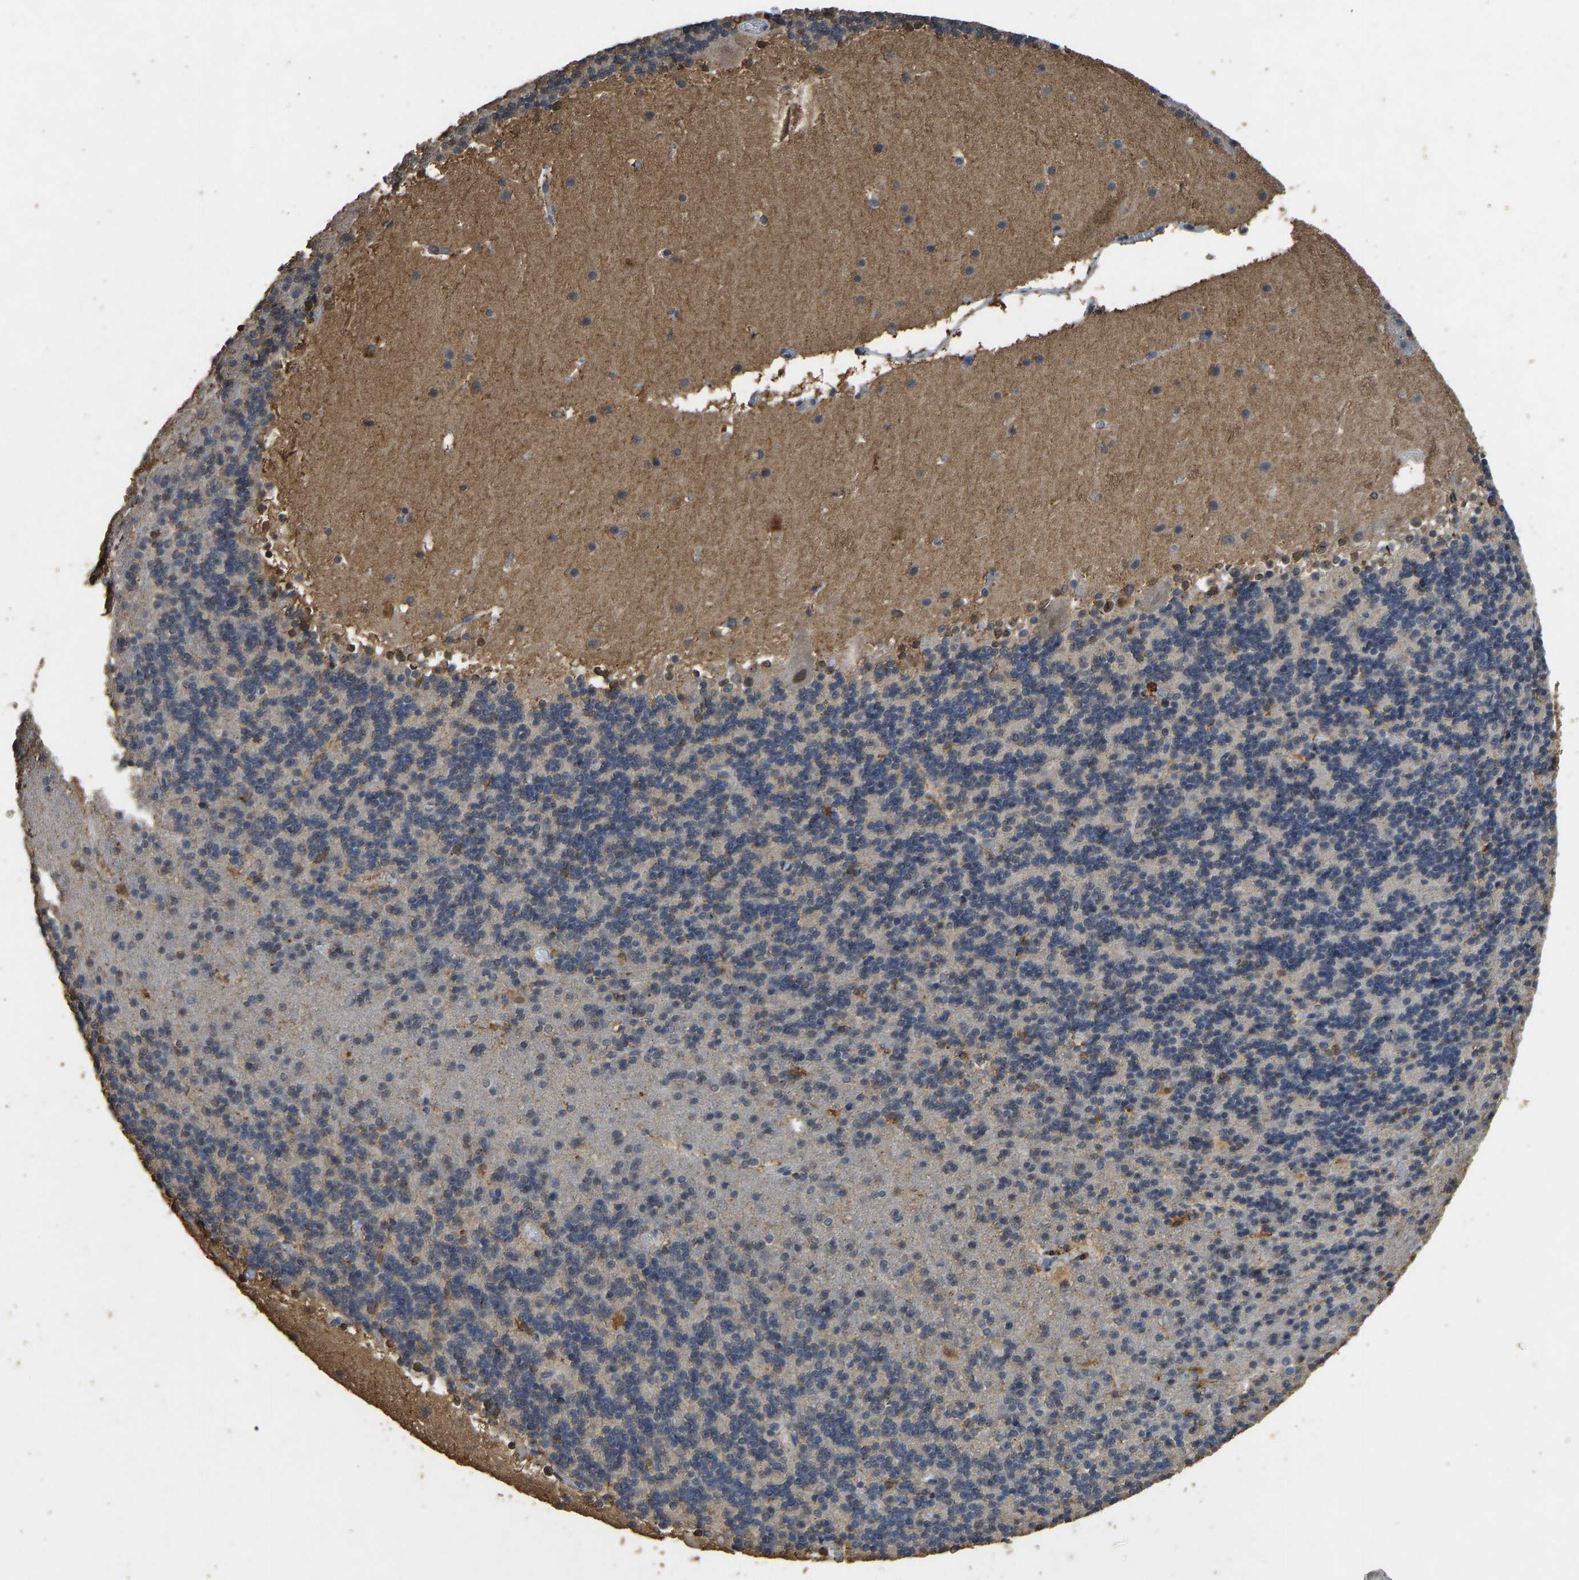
{"staining": {"intensity": "negative", "quantity": "none", "location": "none"}, "tissue": "cerebellum", "cell_type": "Cells in granular layer", "image_type": "normal", "snomed": [{"axis": "morphology", "description": "Normal tissue, NOS"}, {"axis": "topography", "description": "Cerebellum"}], "caption": "The immunohistochemistry (IHC) photomicrograph has no significant staining in cells in granular layer of cerebellum.", "gene": "CIDEC", "patient": {"sex": "male", "age": 45}}